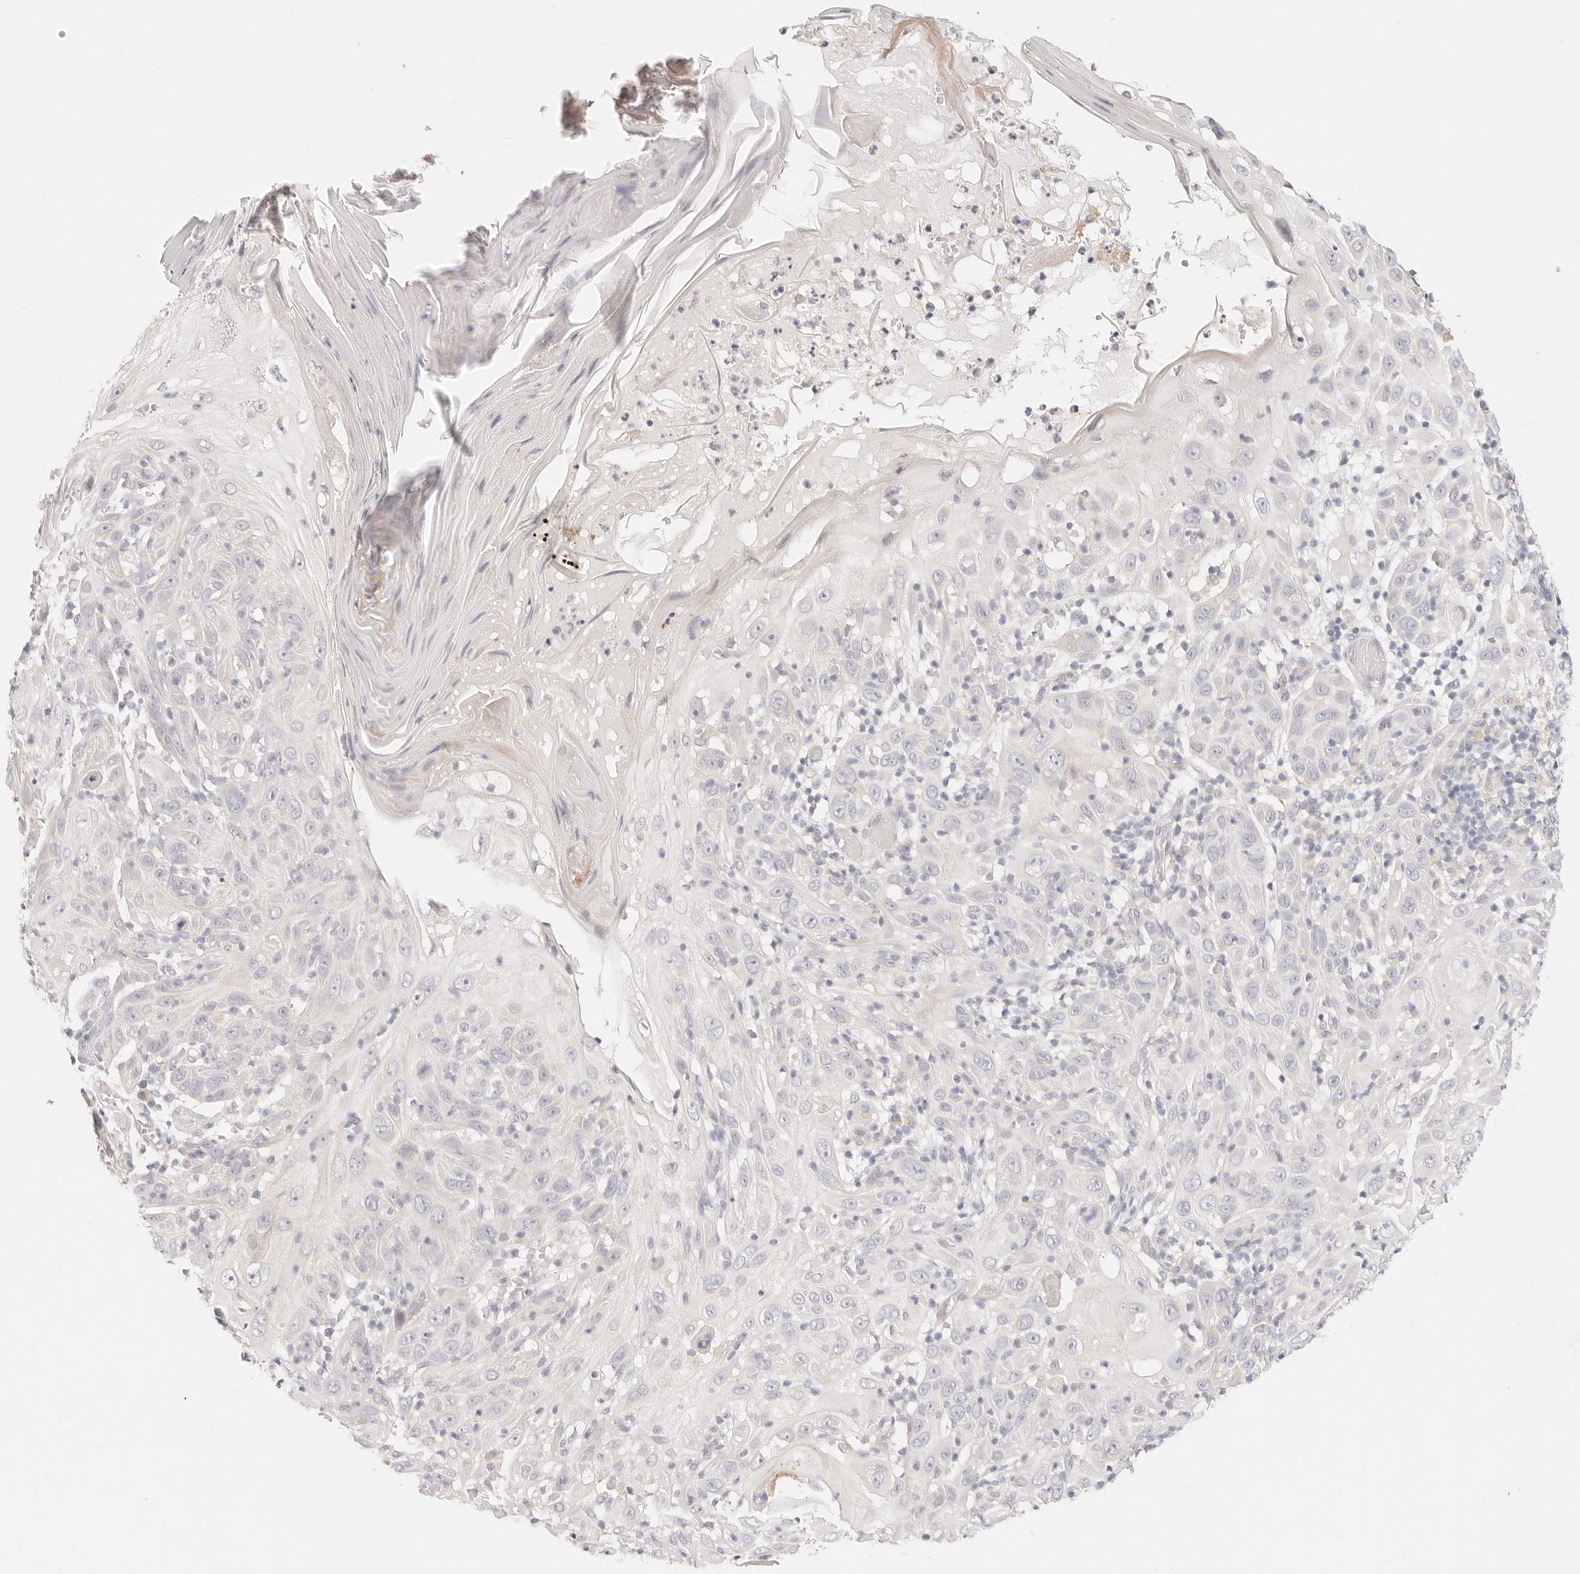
{"staining": {"intensity": "negative", "quantity": "none", "location": "none"}, "tissue": "skin cancer", "cell_type": "Tumor cells", "image_type": "cancer", "snomed": [{"axis": "morphology", "description": "Squamous cell carcinoma, NOS"}, {"axis": "topography", "description": "Skin"}], "caption": "The histopathology image demonstrates no staining of tumor cells in skin cancer.", "gene": "GPR156", "patient": {"sex": "female", "age": 88}}